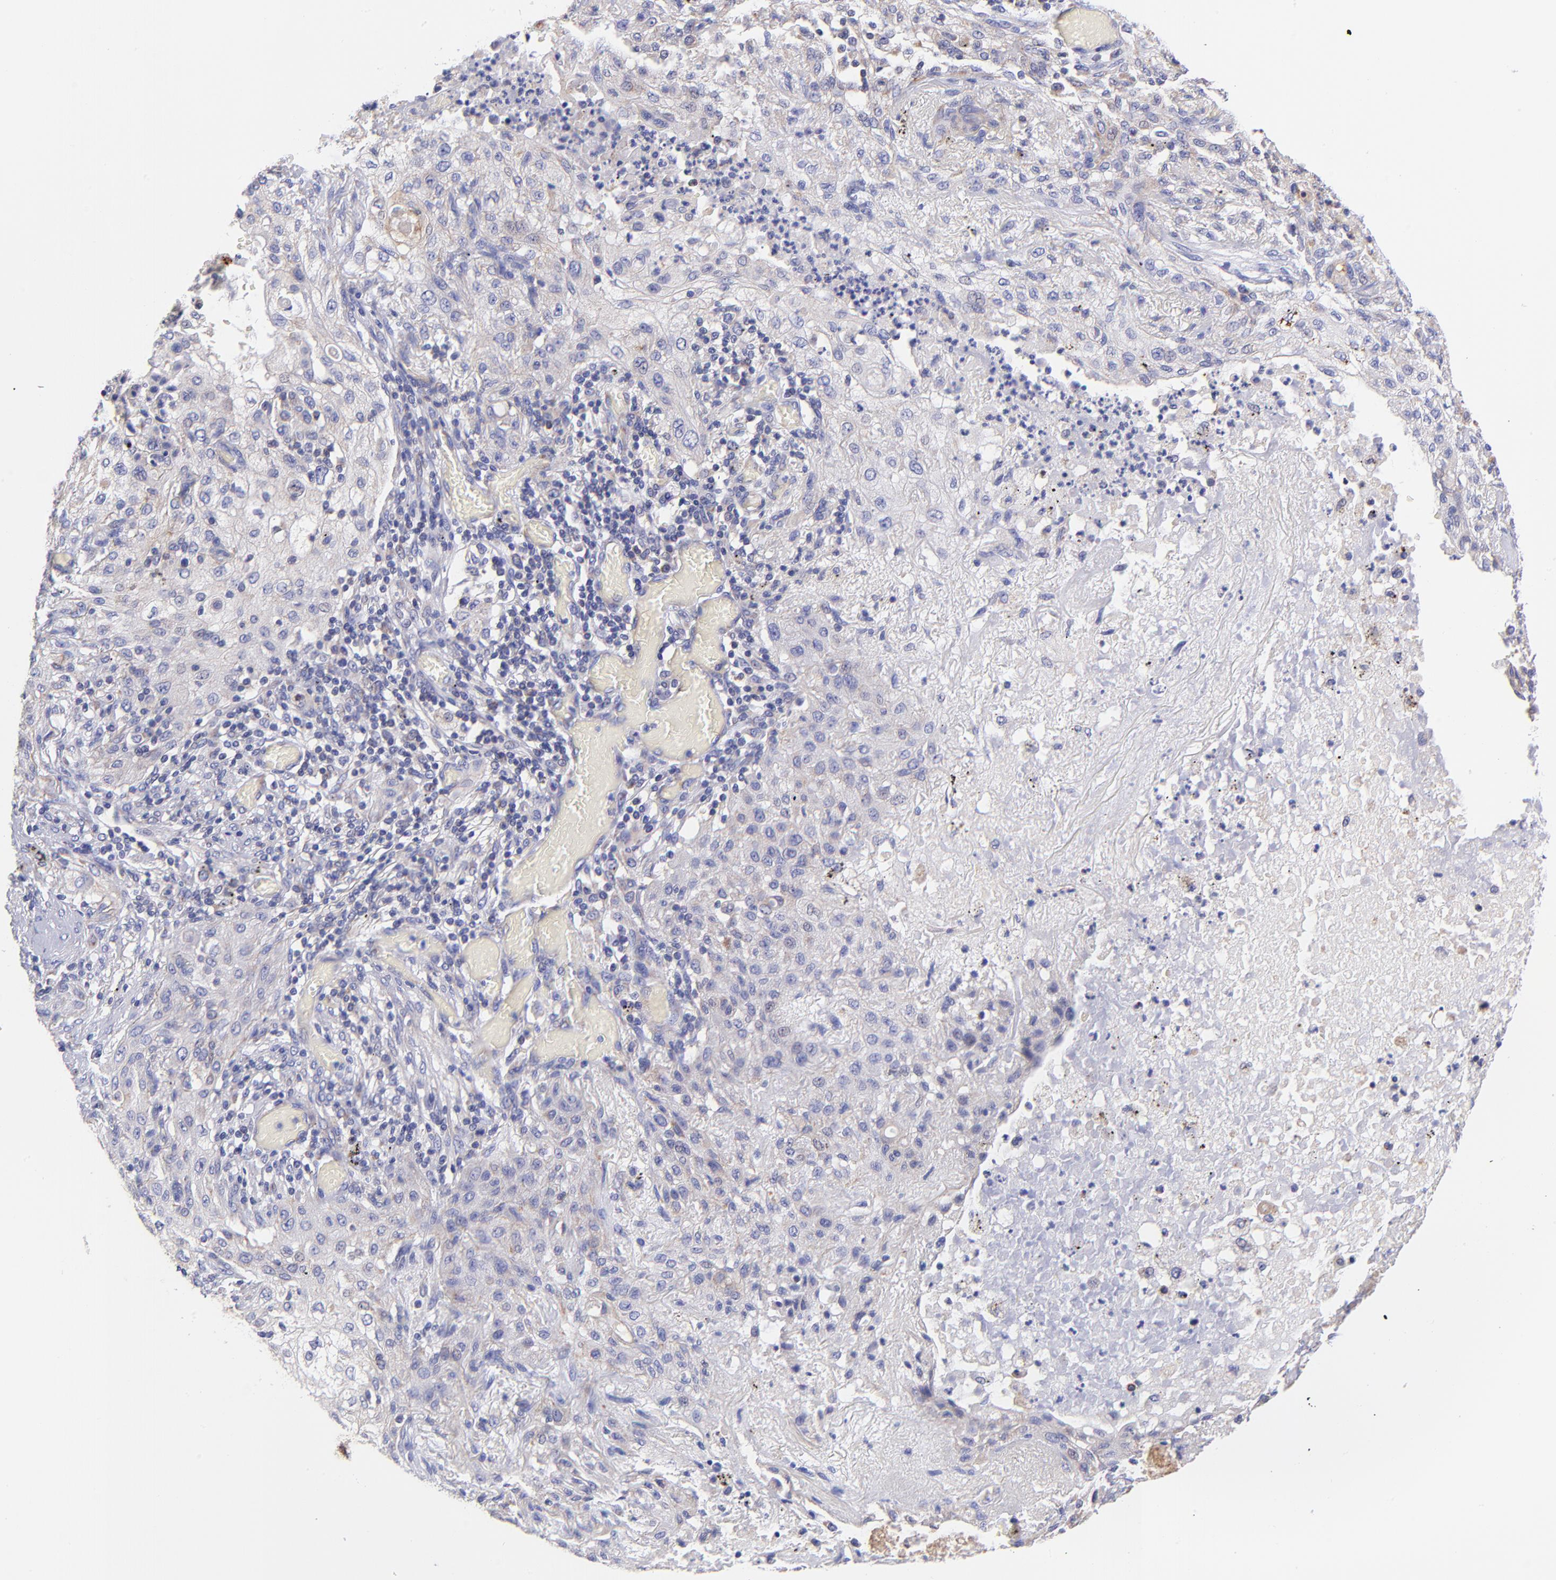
{"staining": {"intensity": "weak", "quantity": "<25%", "location": "cytoplasmic/membranous"}, "tissue": "lung cancer", "cell_type": "Tumor cells", "image_type": "cancer", "snomed": [{"axis": "morphology", "description": "Squamous cell carcinoma, NOS"}, {"axis": "topography", "description": "Lung"}], "caption": "Squamous cell carcinoma (lung) was stained to show a protein in brown. There is no significant expression in tumor cells. (DAB immunohistochemistry, high magnification).", "gene": "NDUFB7", "patient": {"sex": "female", "age": 47}}